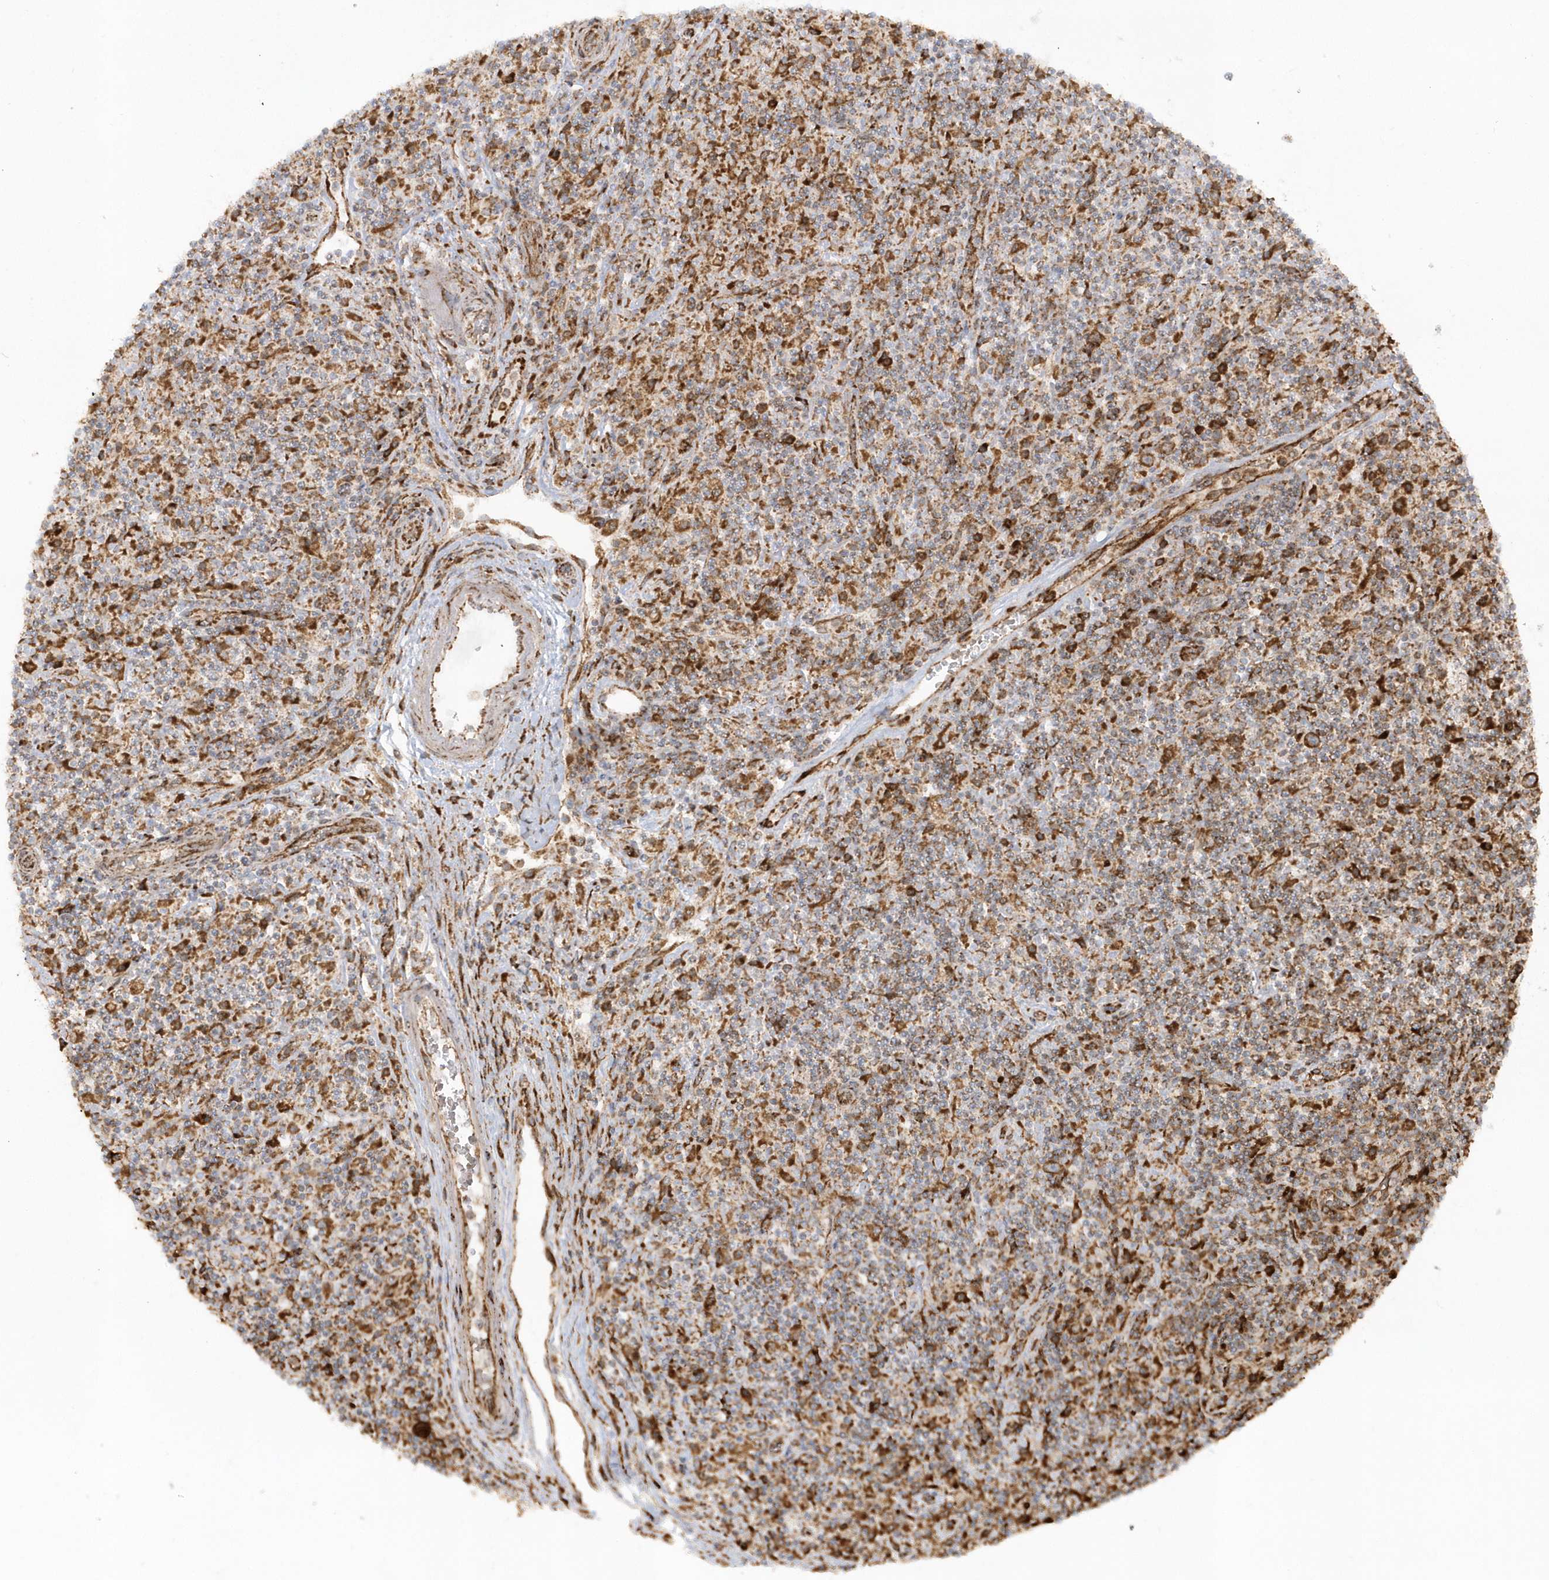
{"staining": {"intensity": "moderate", "quantity": ">75%", "location": "cytoplasmic/membranous"}, "tissue": "lymphoma", "cell_type": "Tumor cells", "image_type": "cancer", "snomed": [{"axis": "morphology", "description": "Hodgkin's disease, NOS"}, {"axis": "topography", "description": "Lymph node"}], "caption": "Tumor cells exhibit moderate cytoplasmic/membranous expression in about >75% of cells in lymphoma.", "gene": "SH3BP2", "patient": {"sex": "male", "age": 70}}